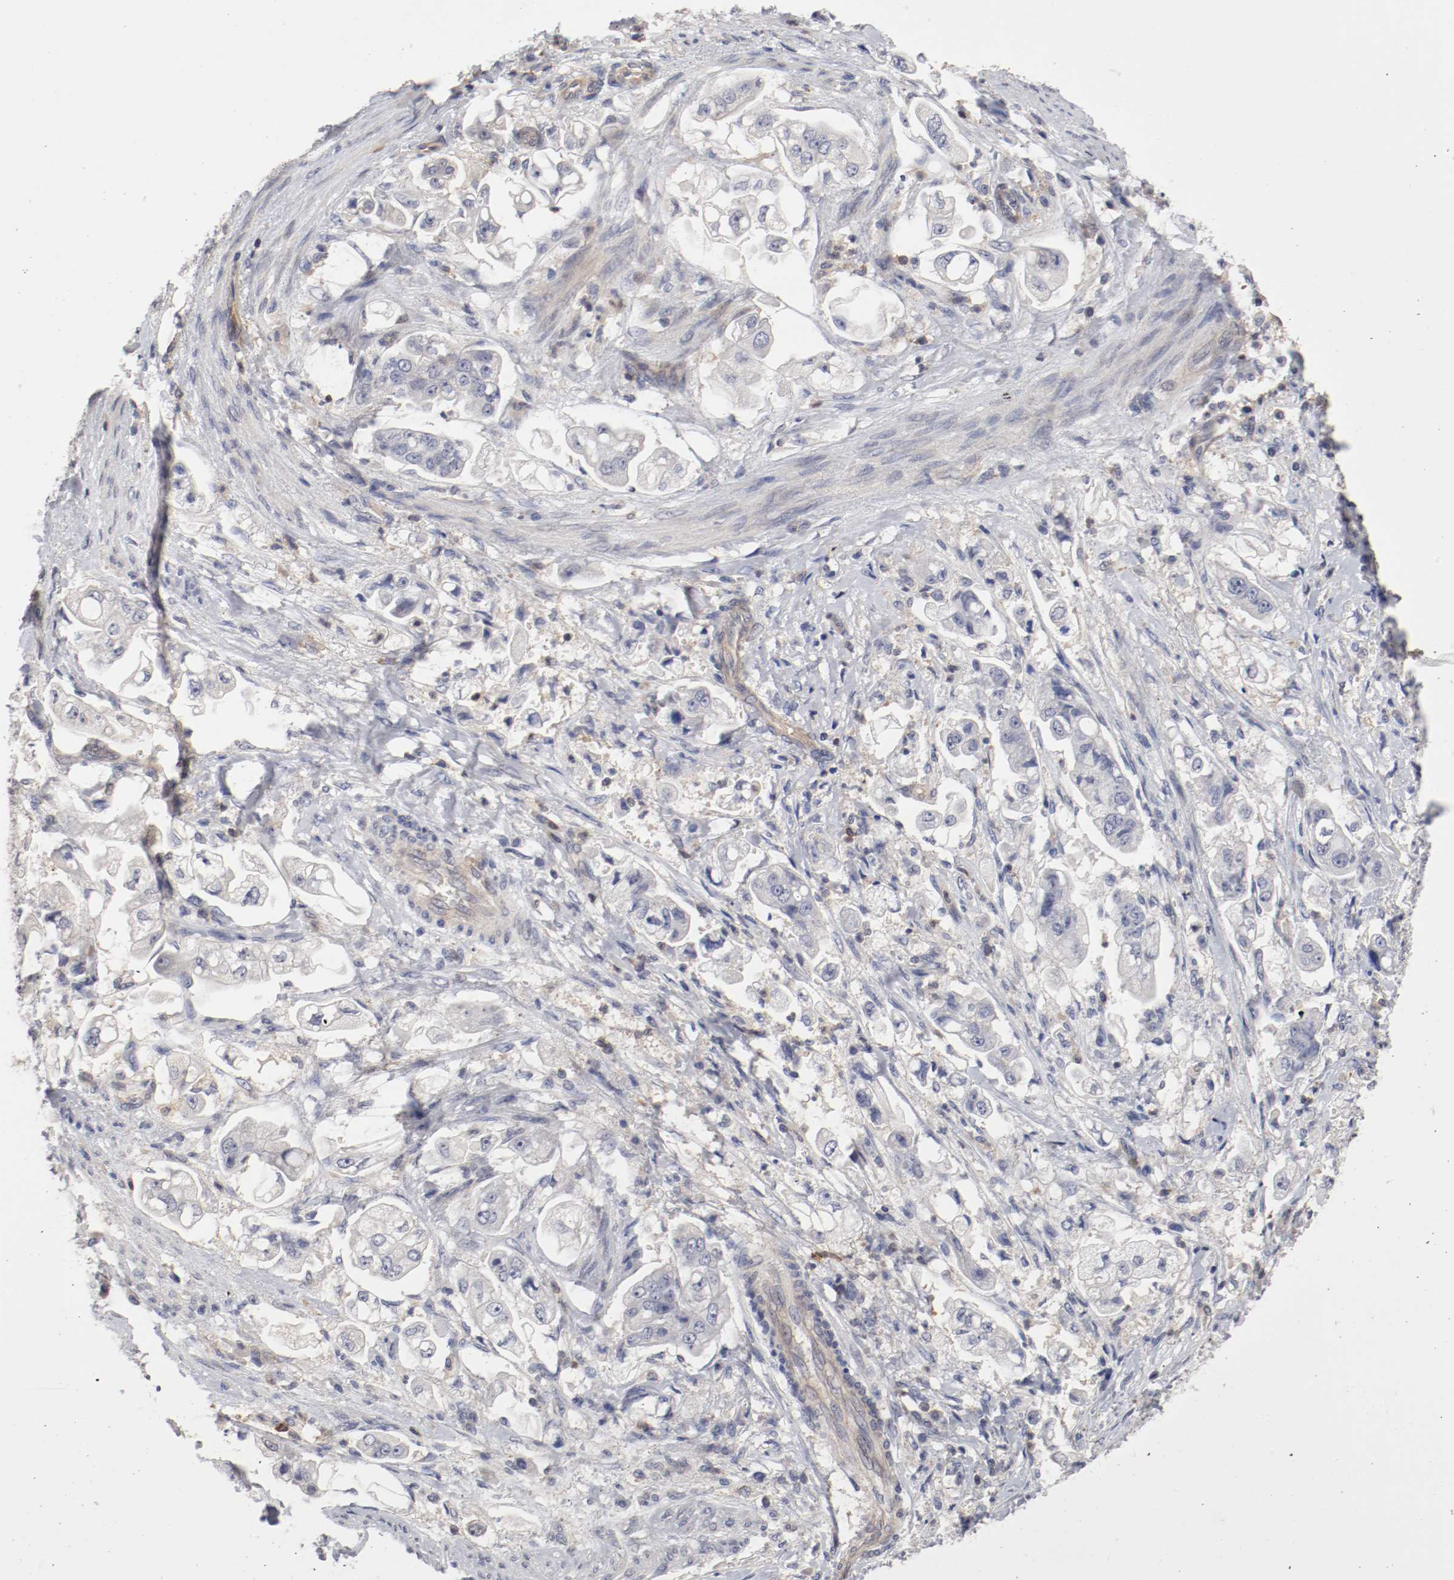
{"staining": {"intensity": "negative", "quantity": "none", "location": "none"}, "tissue": "stomach cancer", "cell_type": "Tumor cells", "image_type": "cancer", "snomed": [{"axis": "morphology", "description": "Adenocarcinoma, NOS"}, {"axis": "topography", "description": "Stomach"}], "caption": "Adenocarcinoma (stomach) was stained to show a protein in brown. There is no significant staining in tumor cells.", "gene": "CBL", "patient": {"sex": "male", "age": 62}}